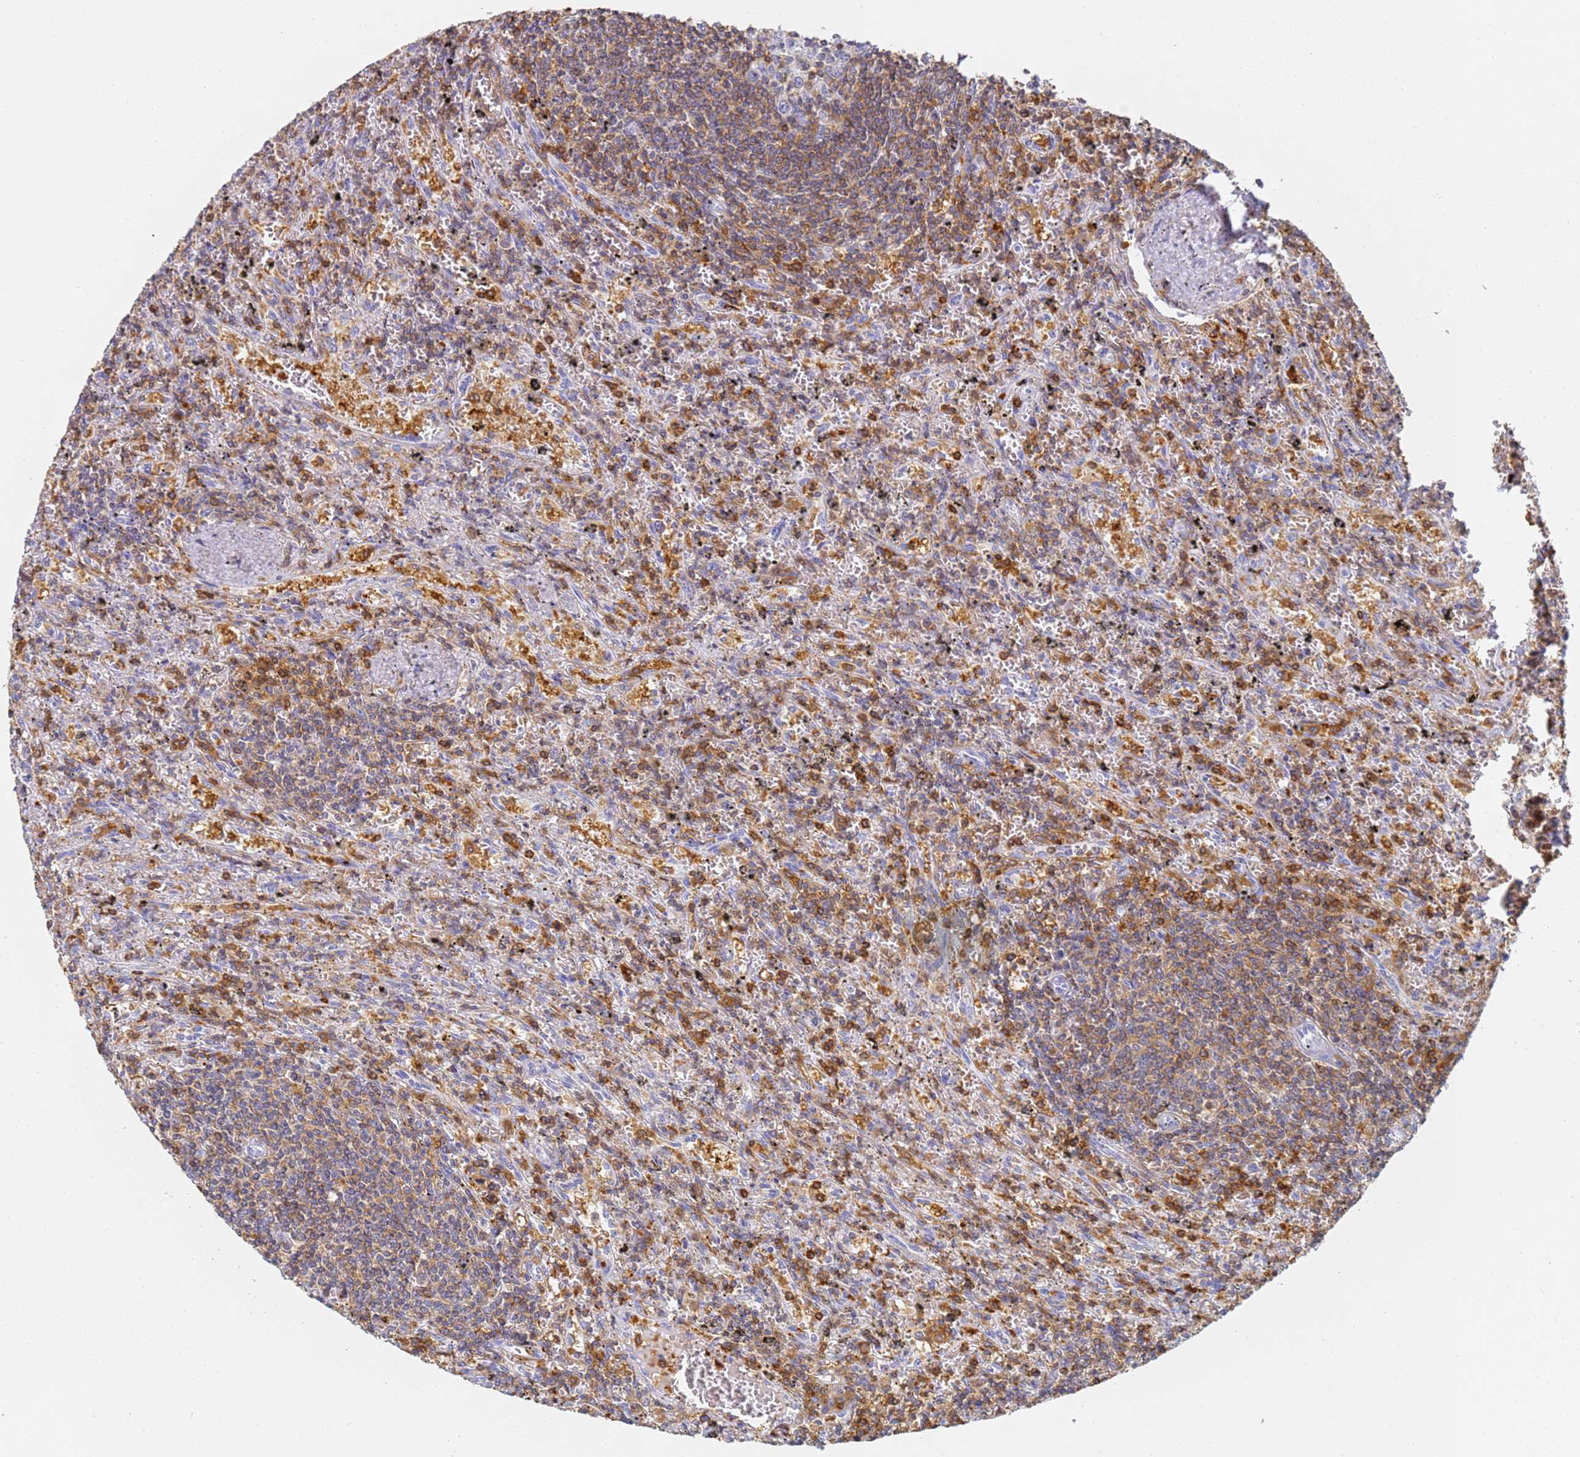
{"staining": {"intensity": "moderate", "quantity": ">75%", "location": "cytoplasmic/membranous"}, "tissue": "lymphoma", "cell_type": "Tumor cells", "image_type": "cancer", "snomed": [{"axis": "morphology", "description": "Malignant lymphoma, non-Hodgkin's type, Low grade"}, {"axis": "topography", "description": "Spleen"}], "caption": "Immunohistochemistry staining of lymphoma, which displays medium levels of moderate cytoplasmic/membranous staining in approximately >75% of tumor cells indicating moderate cytoplasmic/membranous protein positivity. The staining was performed using DAB (3,3'-diaminobenzidine) (brown) for protein detection and nuclei were counterstained in hematoxylin (blue).", "gene": "BIN2", "patient": {"sex": "male", "age": 76}}